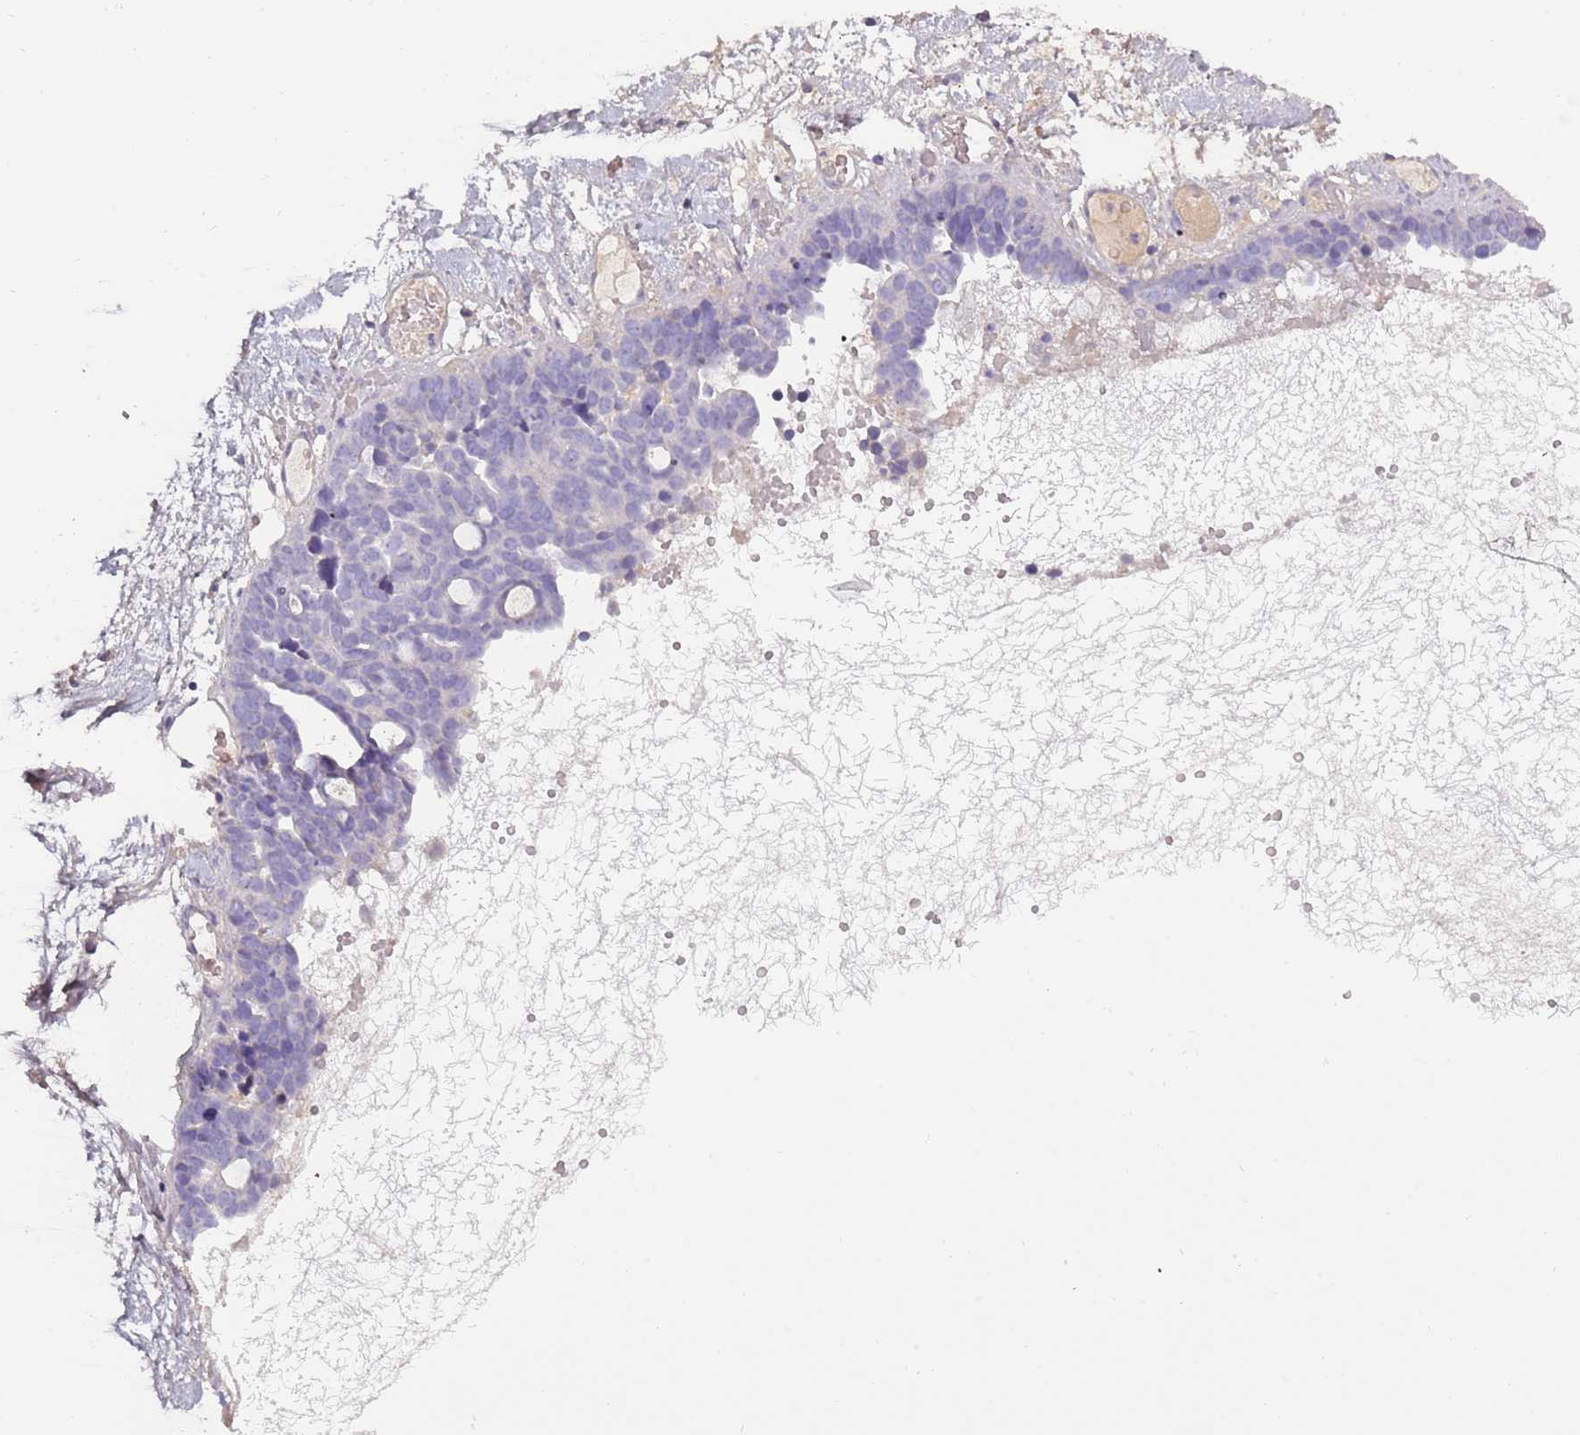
{"staining": {"intensity": "negative", "quantity": "none", "location": "none"}, "tissue": "ovarian cancer", "cell_type": "Tumor cells", "image_type": "cancer", "snomed": [{"axis": "morphology", "description": "Cystadenocarcinoma, serous, NOS"}, {"axis": "topography", "description": "Ovary"}], "caption": "High power microscopy histopathology image of an IHC photomicrograph of ovarian cancer (serous cystadenocarcinoma), revealing no significant positivity in tumor cells.", "gene": "TNFRSF6B", "patient": {"sex": "female", "age": 54}}